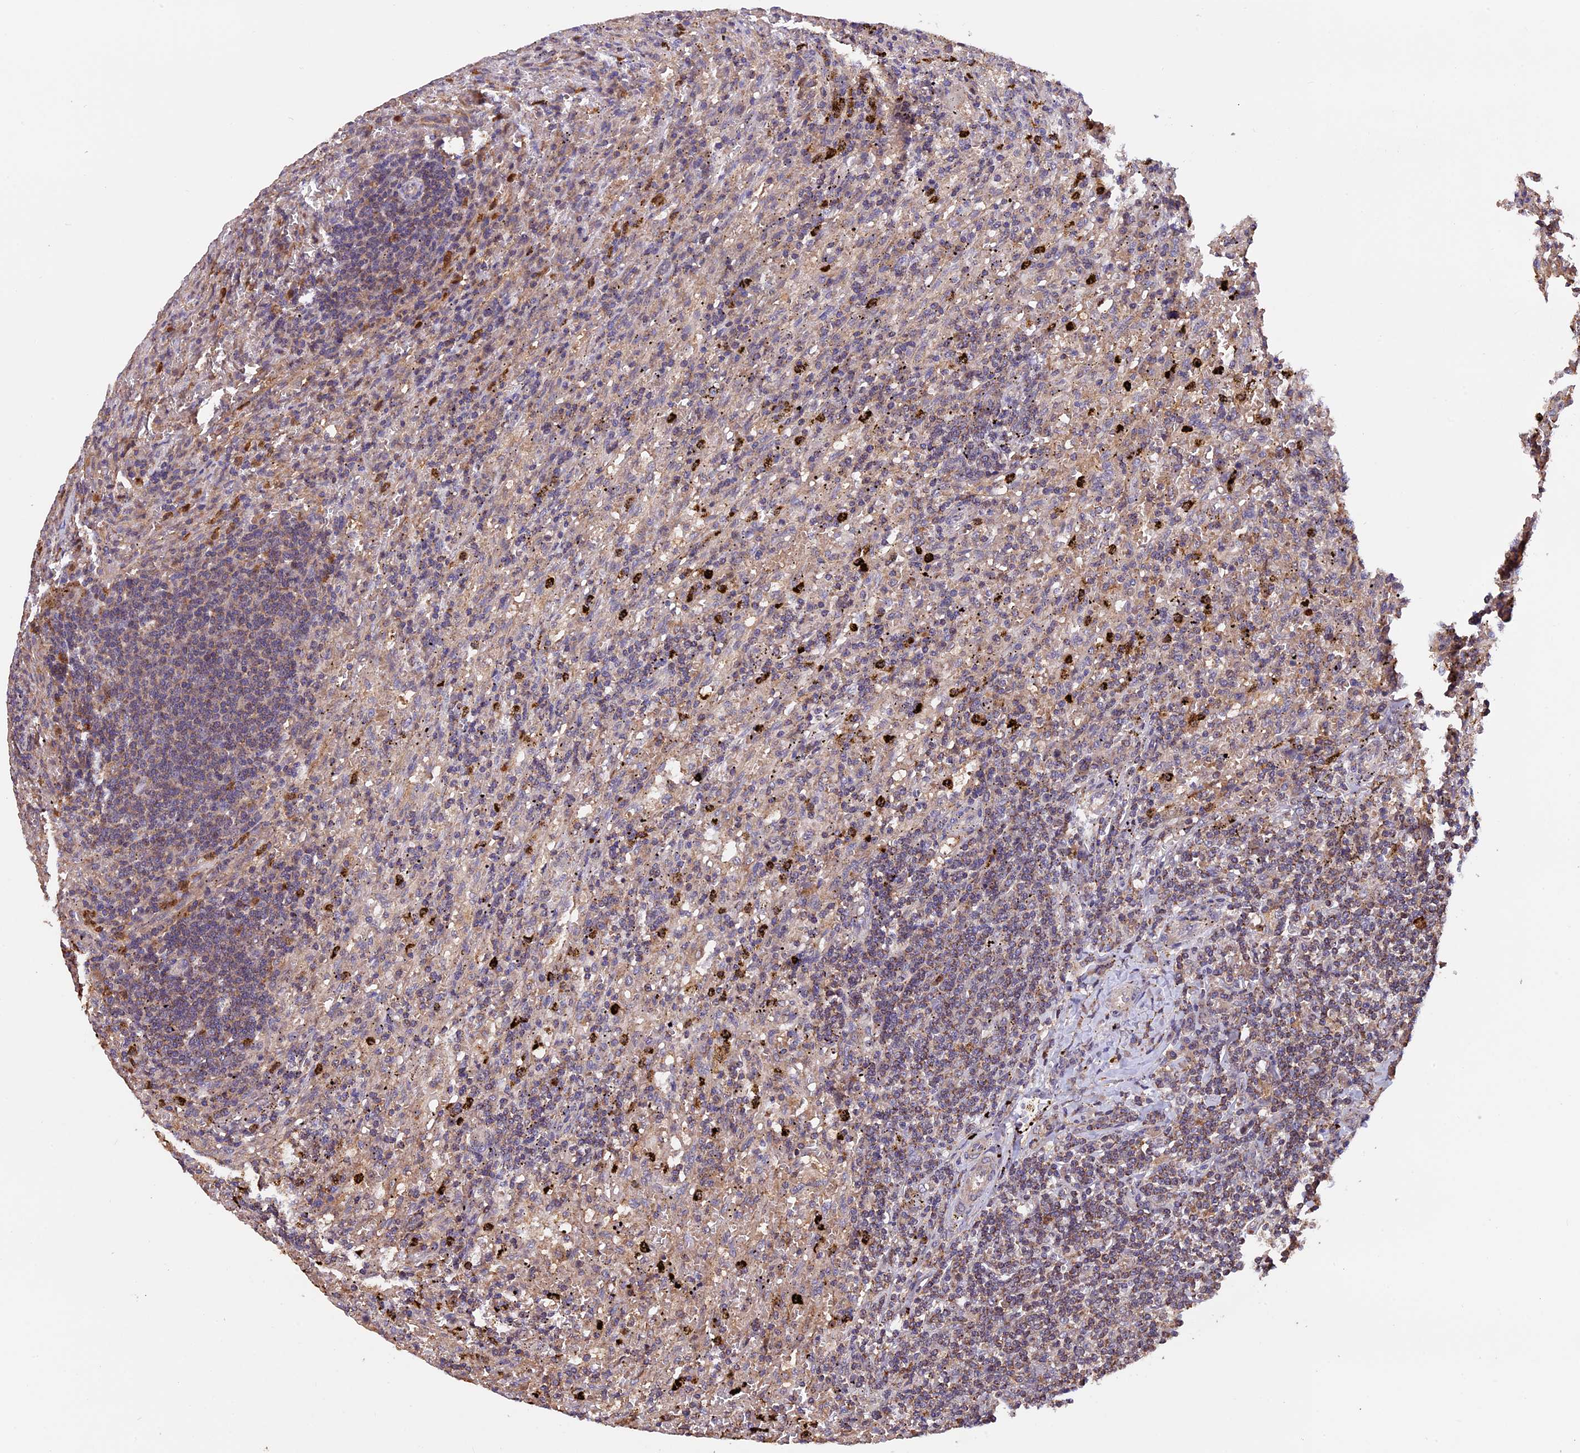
{"staining": {"intensity": "weak", "quantity": "25%-75%", "location": "cytoplasmic/membranous"}, "tissue": "lymphoma", "cell_type": "Tumor cells", "image_type": "cancer", "snomed": [{"axis": "morphology", "description": "Malignant lymphoma, non-Hodgkin's type, Low grade"}, {"axis": "topography", "description": "Spleen"}], "caption": "About 25%-75% of tumor cells in low-grade malignant lymphoma, non-Hodgkin's type exhibit weak cytoplasmic/membranous protein positivity as visualized by brown immunohistochemical staining.", "gene": "PKD2L2", "patient": {"sex": "male", "age": 76}}